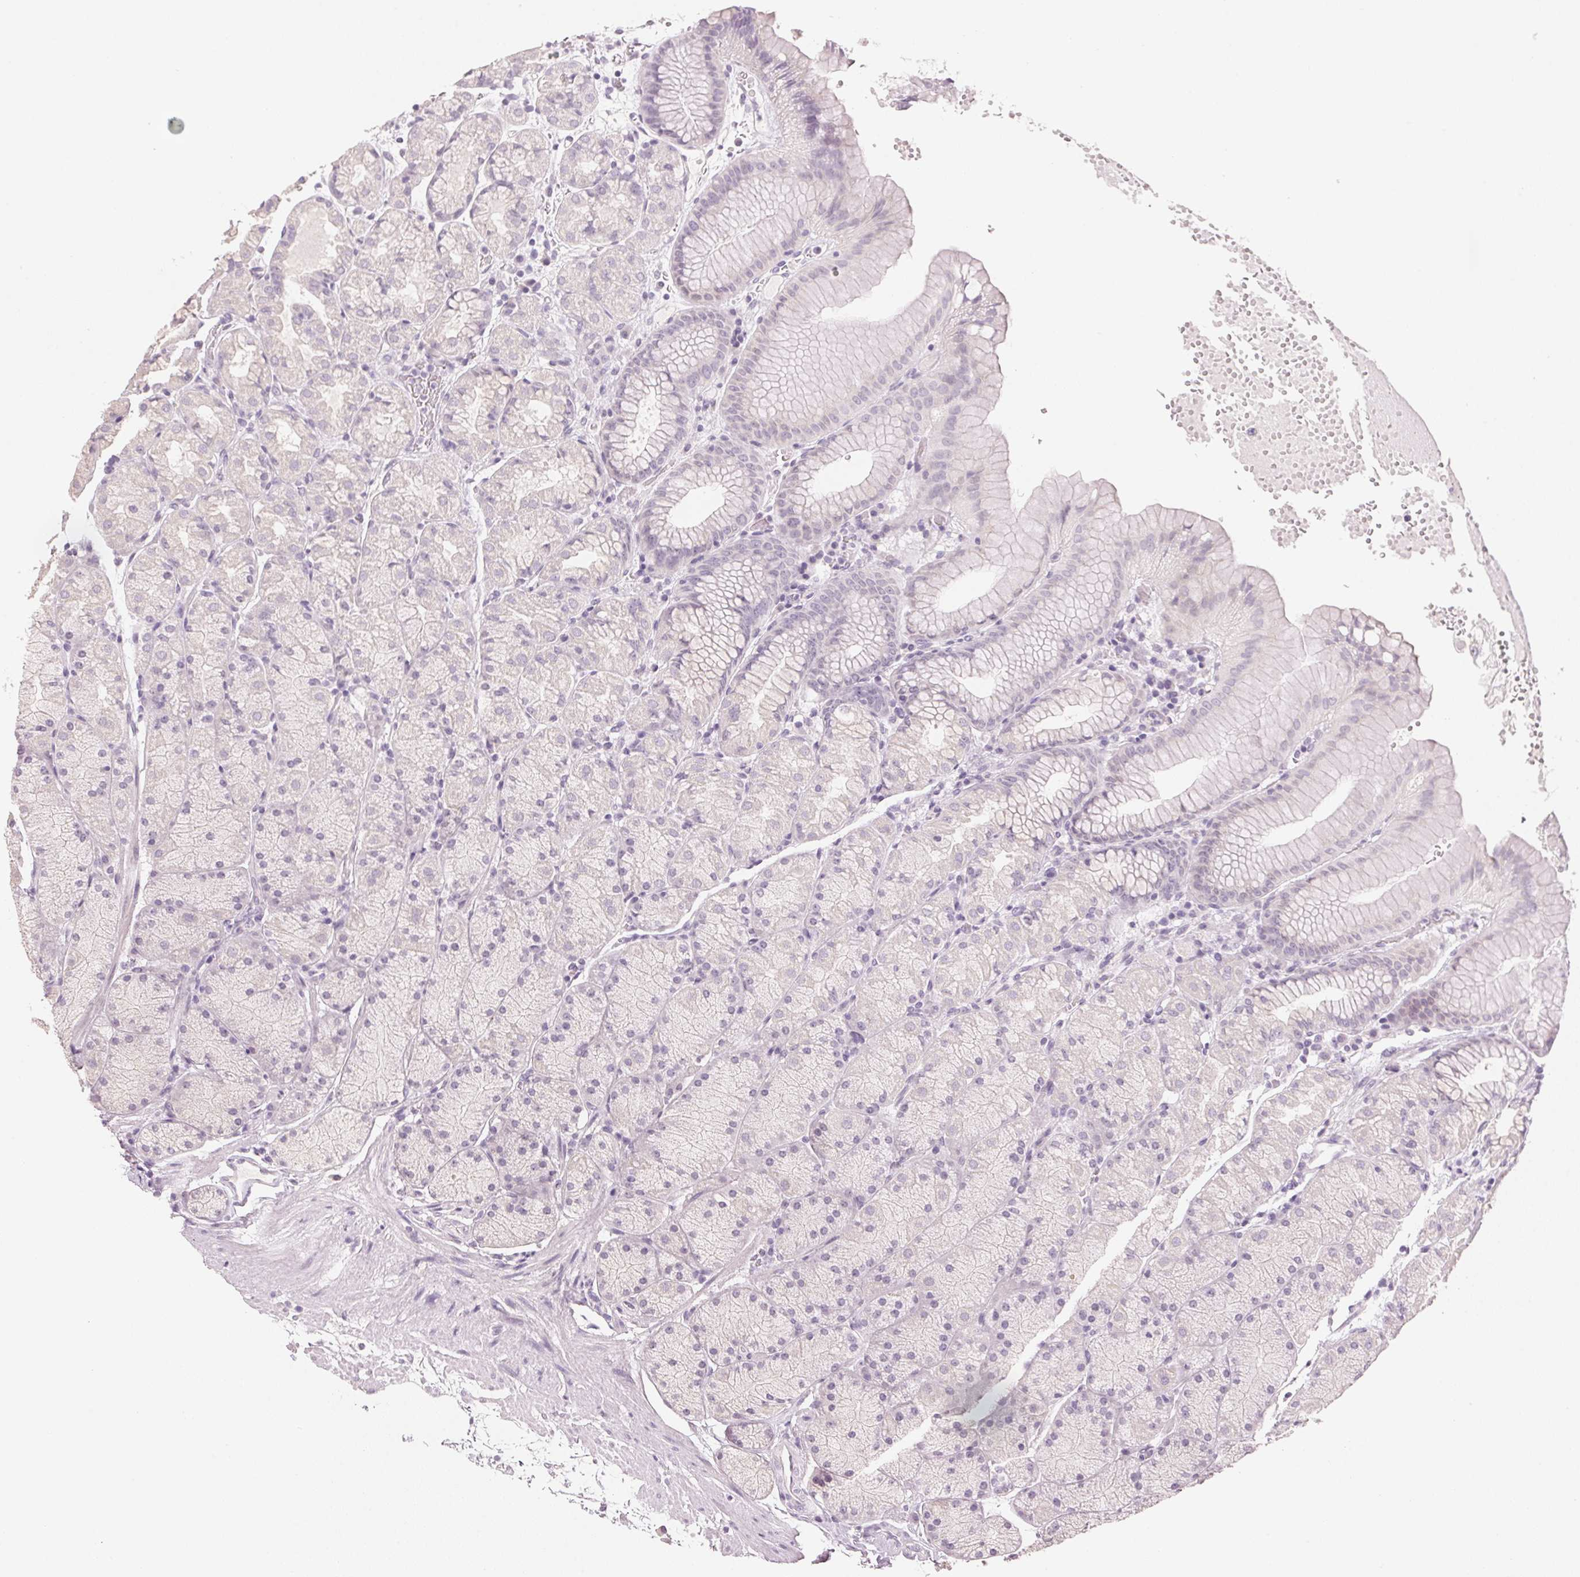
{"staining": {"intensity": "negative", "quantity": "none", "location": "none"}, "tissue": "stomach", "cell_type": "Glandular cells", "image_type": "normal", "snomed": [{"axis": "morphology", "description": "Normal tissue, NOS"}, {"axis": "topography", "description": "Stomach, upper"}, {"axis": "topography", "description": "Stomach"}], "caption": "Stomach stained for a protein using immunohistochemistry exhibits no expression glandular cells.", "gene": "IGFBP1", "patient": {"sex": "male", "age": 76}}